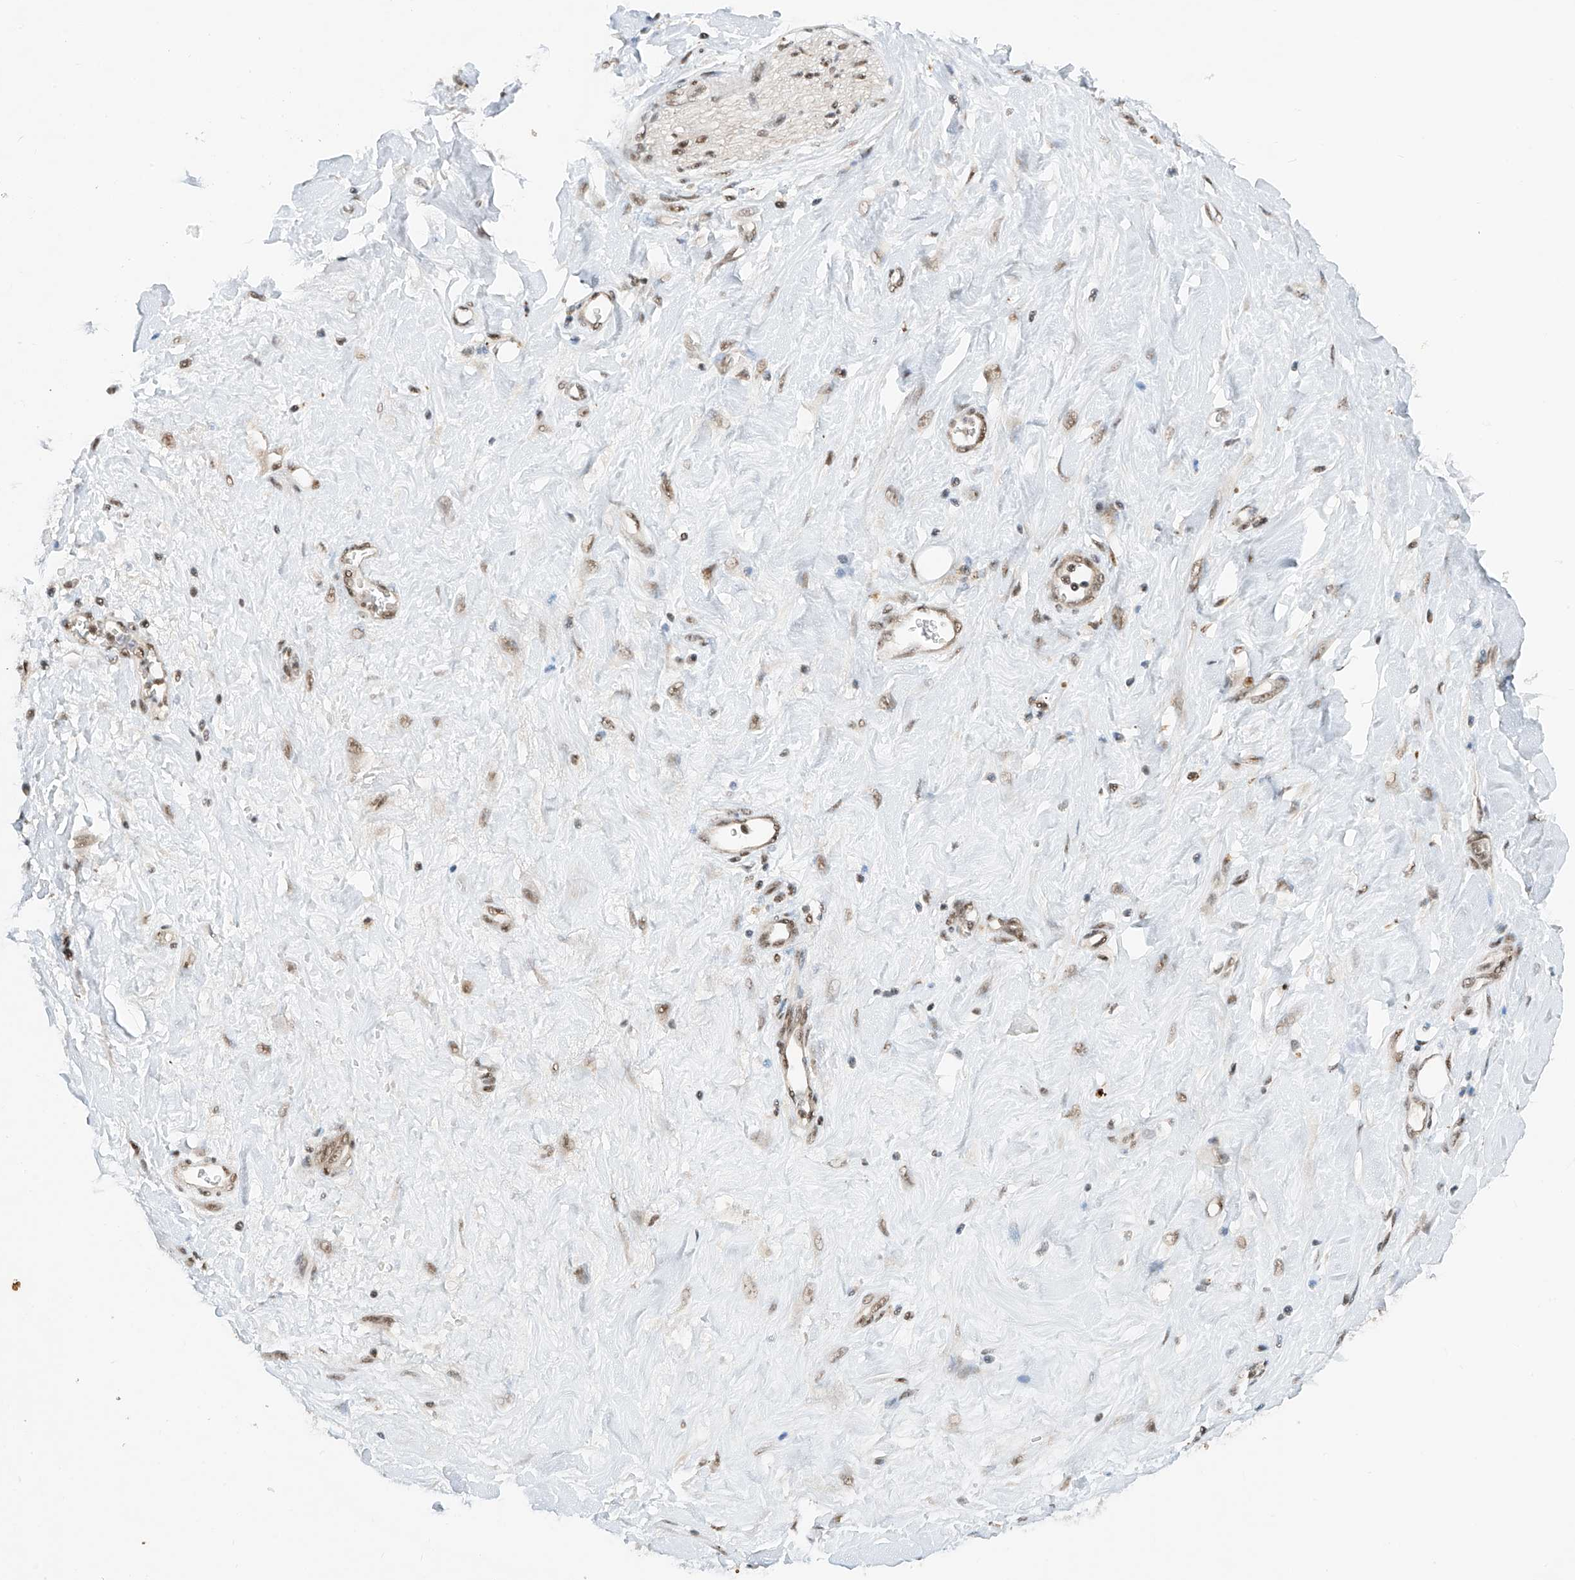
{"staining": {"intensity": "moderate", "quantity": "<25%", "location": "cytoplasmic/membranous,nuclear"}, "tissue": "soft tissue", "cell_type": "Fibroblasts", "image_type": "normal", "snomed": [{"axis": "morphology", "description": "Normal tissue, NOS"}, {"axis": "morphology", "description": "Adenocarcinoma, NOS"}, {"axis": "topography", "description": "Pancreas"}, {"axis": "topography", "description": "Peripheral nerve tissue"}], "caption": "Human soft tissue stained for a protein (brown) displays moderate cytoplasmic/membranous,nuclear positive expression in about <25% of fibroblasts.", "gene": "RPAIN", "patient": {"sex": "male", "age": 59}}